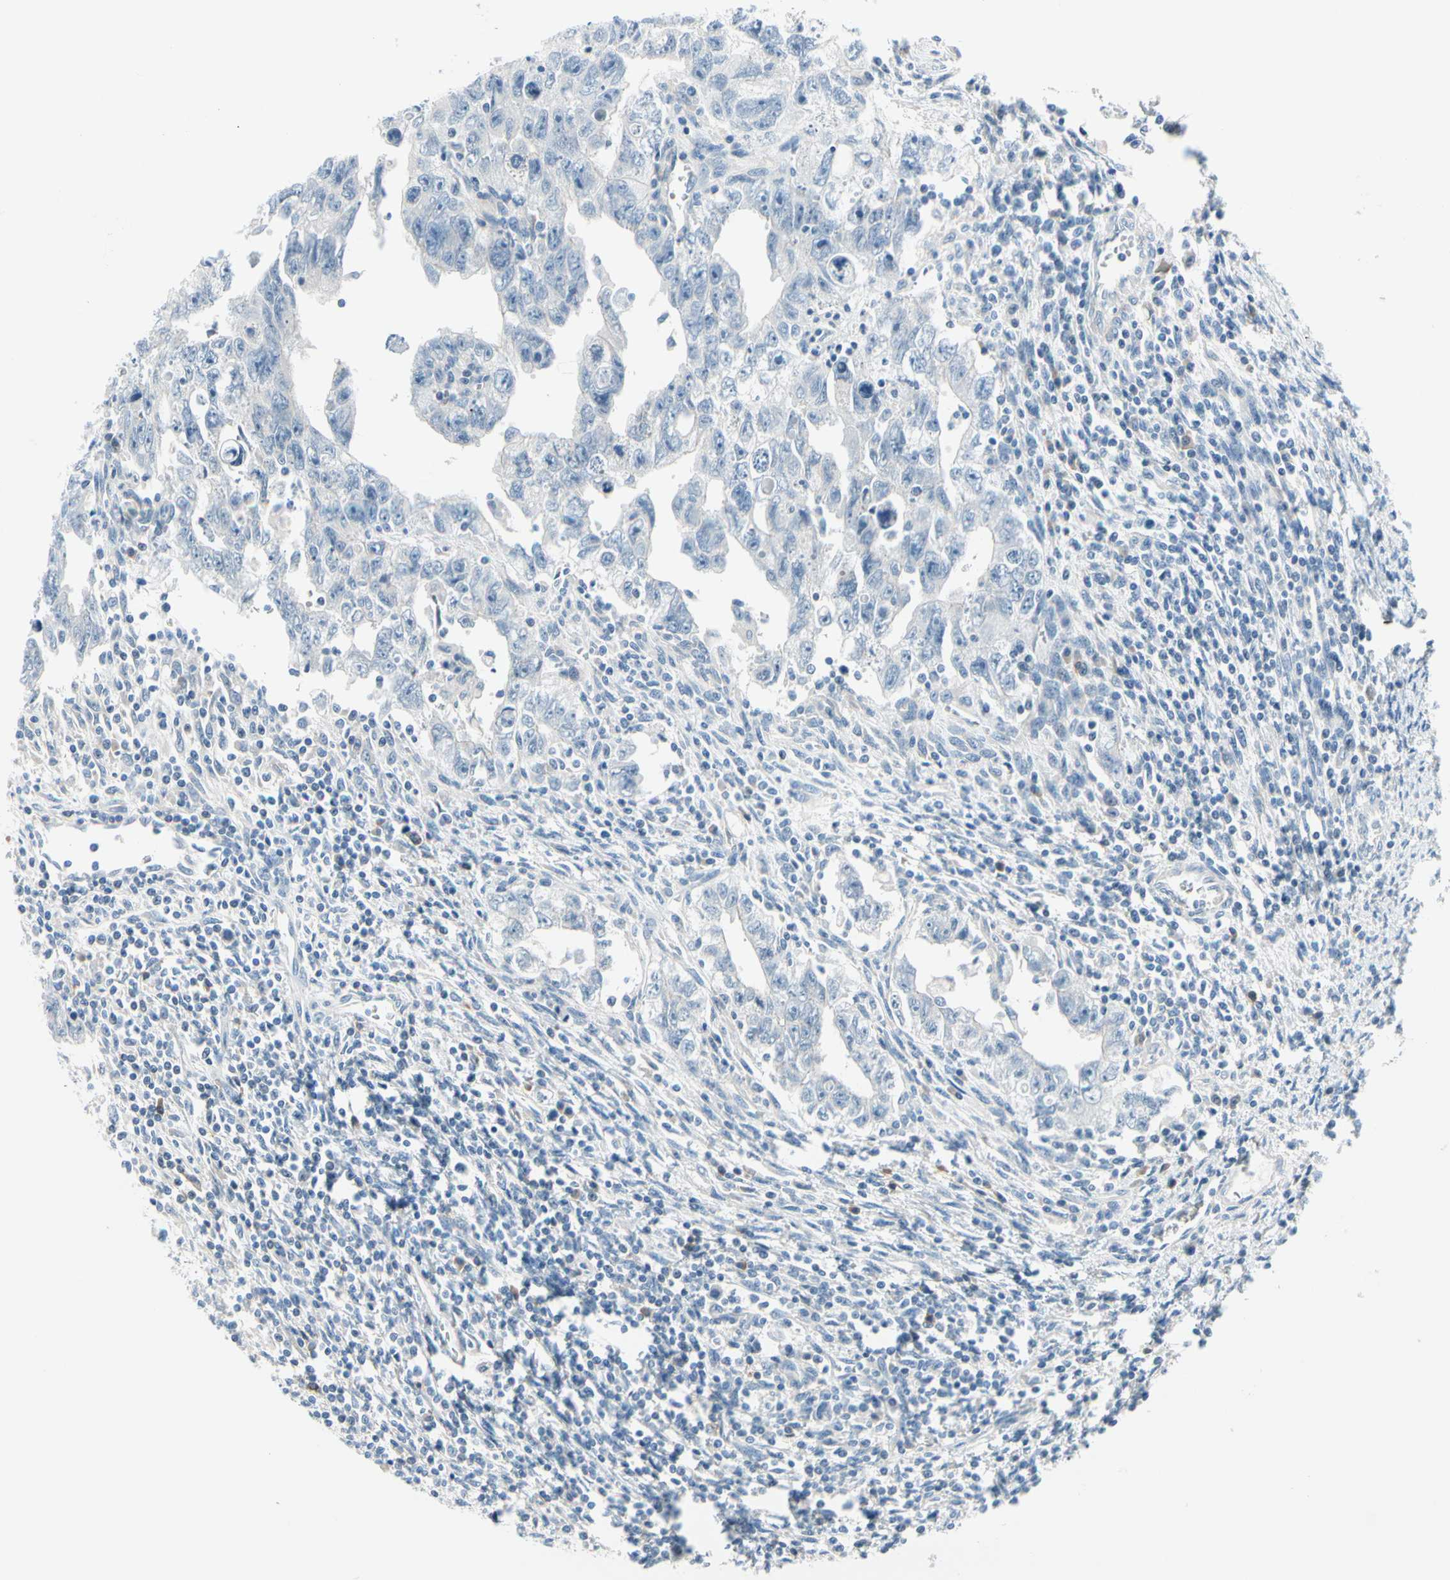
{"staining": {"intensity": "negative", "quantity": "none", "location": "none"}, "tissue": "testis cancer", "cell_type": "Tumor cells", "image_type": "cancer", "snomed": [{"axis": "morphology", "description": "Carcinoma, Embryonal, NOS"}, {"axis": "topography", "description": "Testis"}], "caption": "DAB immunohistochemical staining of human testis cancer exhibits no significant staining in tumor cells.", "gene": "FCER2", "patient": {"sex": "male", "age": 28}}